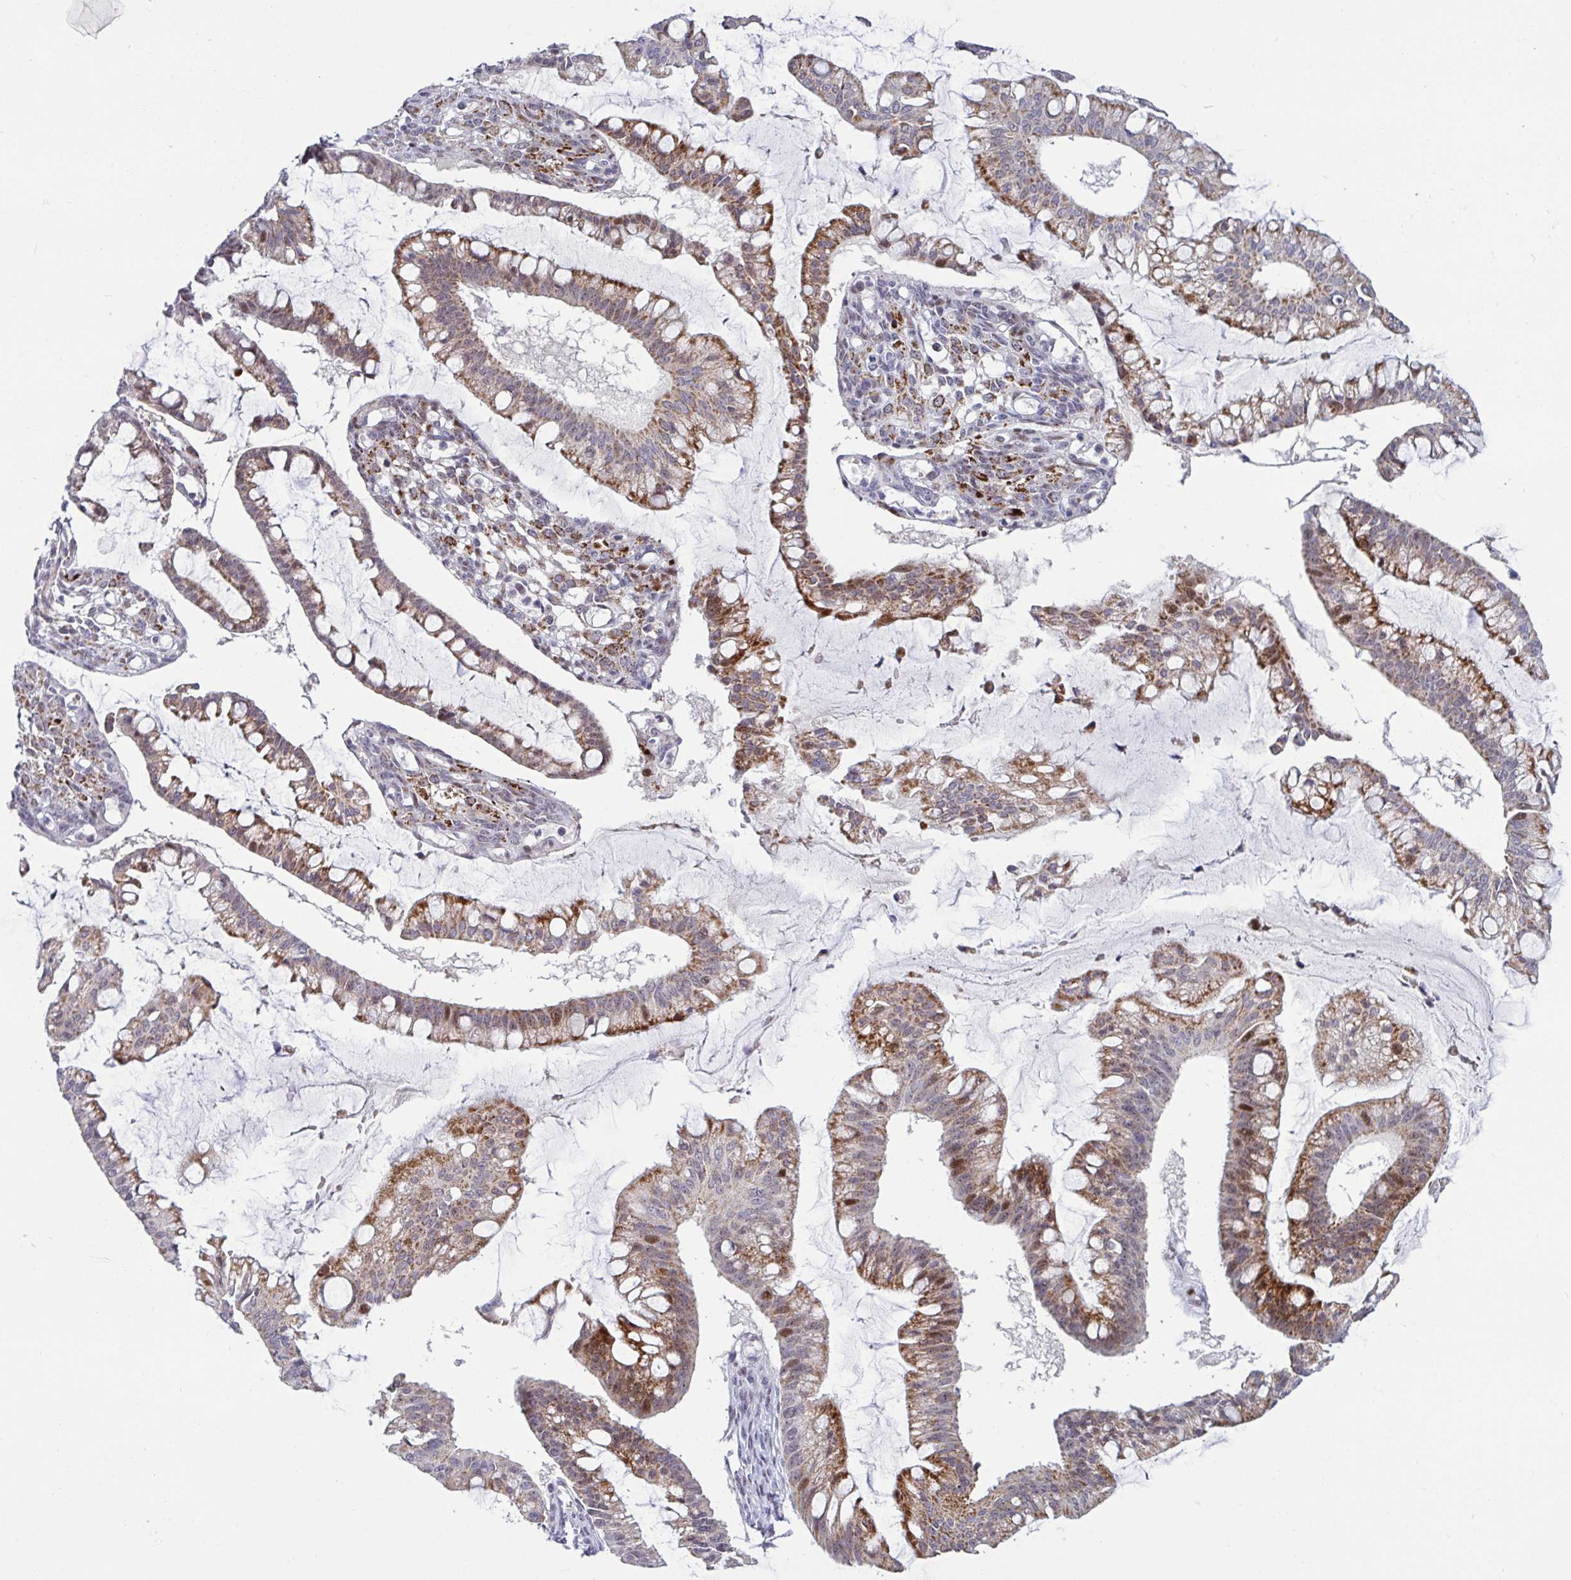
{"staining": {"intensity": "moderate", "quantity": ">75%", "location": "cytoplasmic/membranous,nuclear"}, "tissue": "ovarian cancer", "cell_type": "Tumor cells", "image_type": "cancer", "snomed": [{"axis": "morphology", "description": "Cystadenocarcinoma, mucinous, NOS"}, {"axis": "topography", "description": "Ovary"}], "caption": "Immunohistochemistry micrograph of human mucinous cystadenocarcinoma (ovarian) stained for a protein (brown), which shows medium levels of moderate cytoplasmic/membranous and nuclear expression in approximately >75% of tumor cells.", "gene": "DZIP1", "patient": {"sex": "female", "age": 73}}